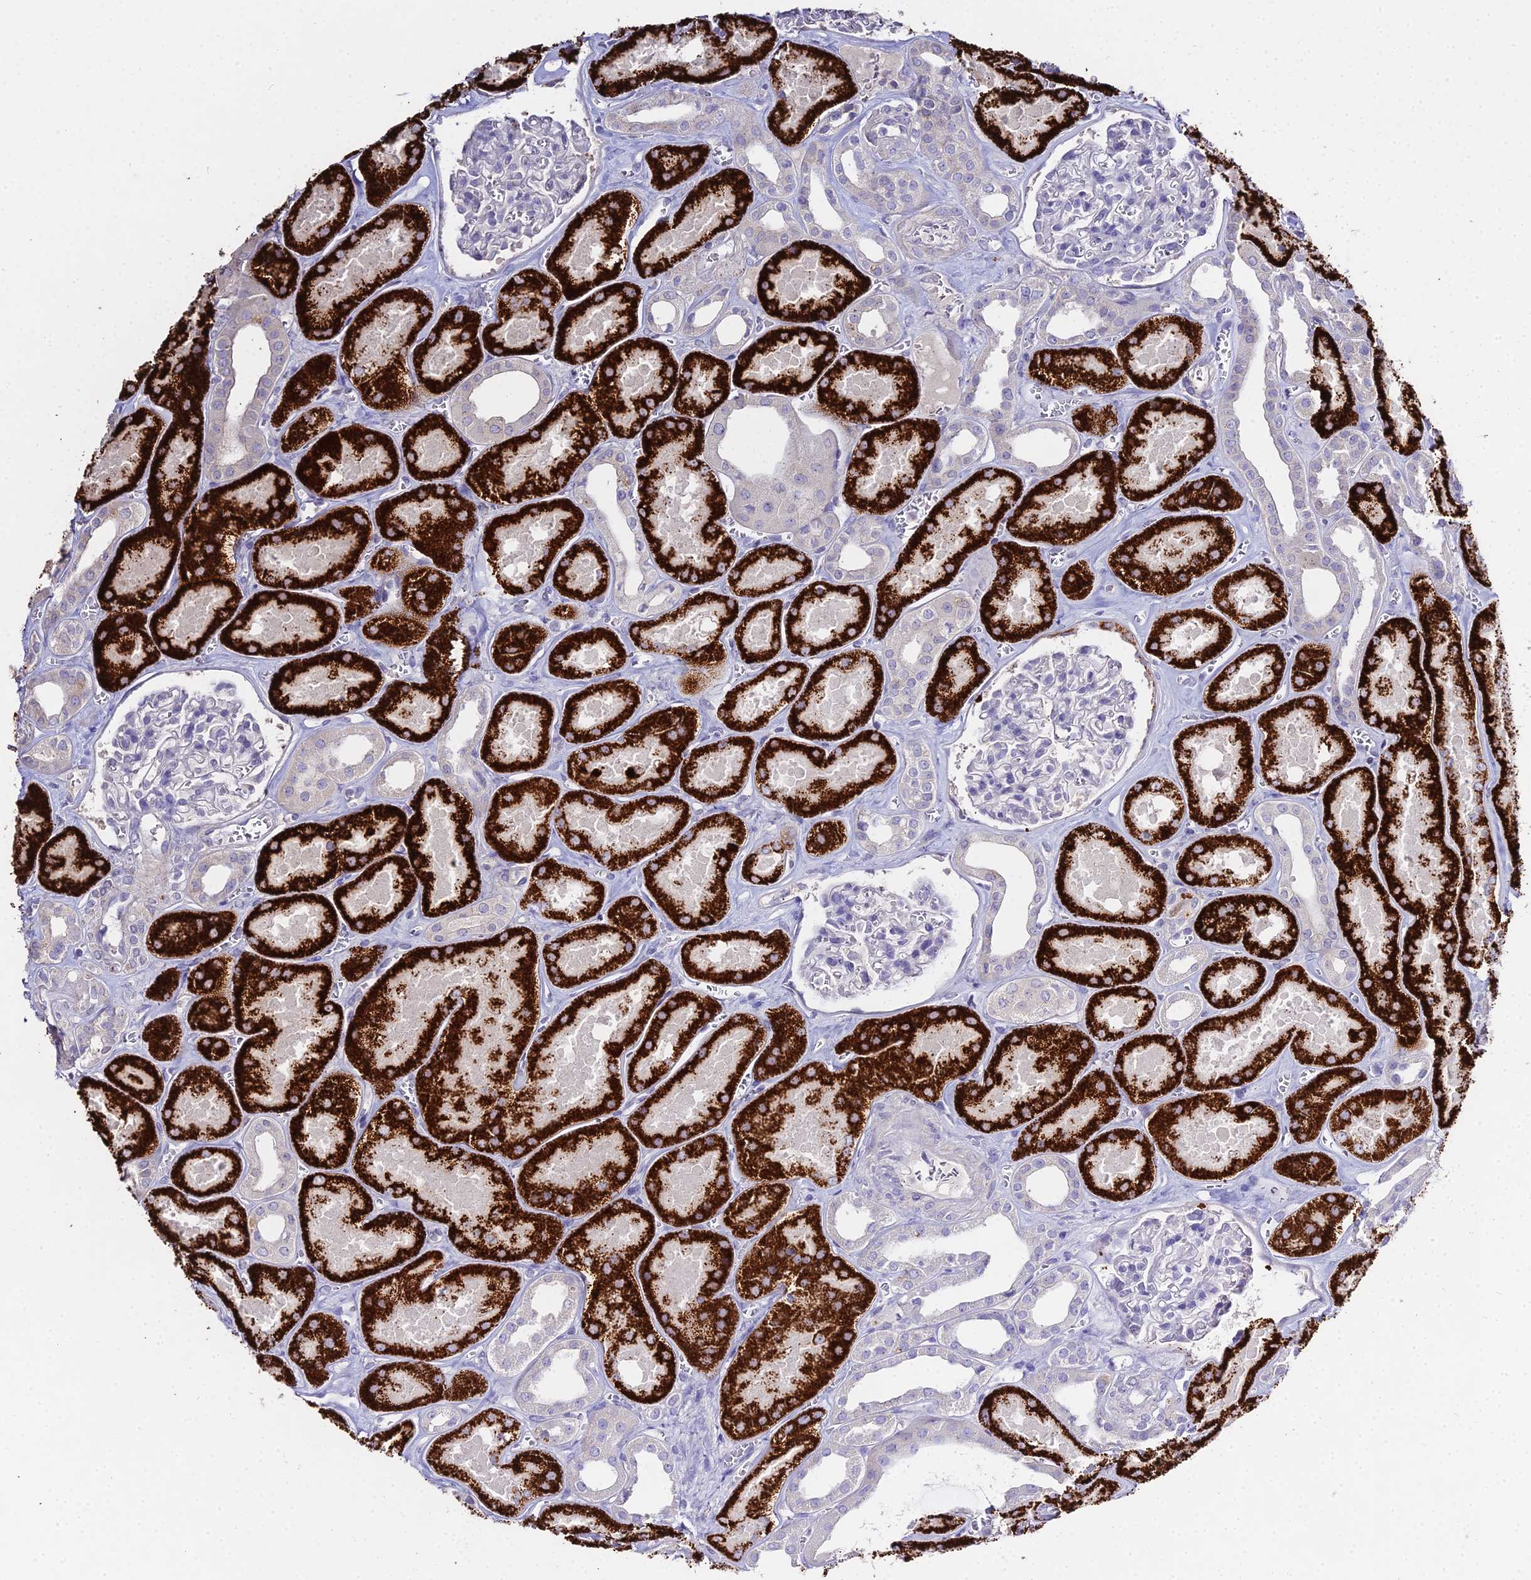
{"staining": {"intensity": "negative", "quantity": "none", "location": "none"}, "tissue": "kidney", "cell_type": "Cells in glomeruli", "image_type": "normal", "snomed": [{"axis": "morphology", "description": "Normal tissue, NOS"}, {"axis": "morphology", "description": "Adenocarcinoma, NOS"}, {"axis": "topography", "description": "Kidney"}], "caption": "Kidney stained for a protein using IHC demonstrates no expression cells in glomeruli.", "gene": "GLYAT", "patient": {"sex": "female", "age": 68}}